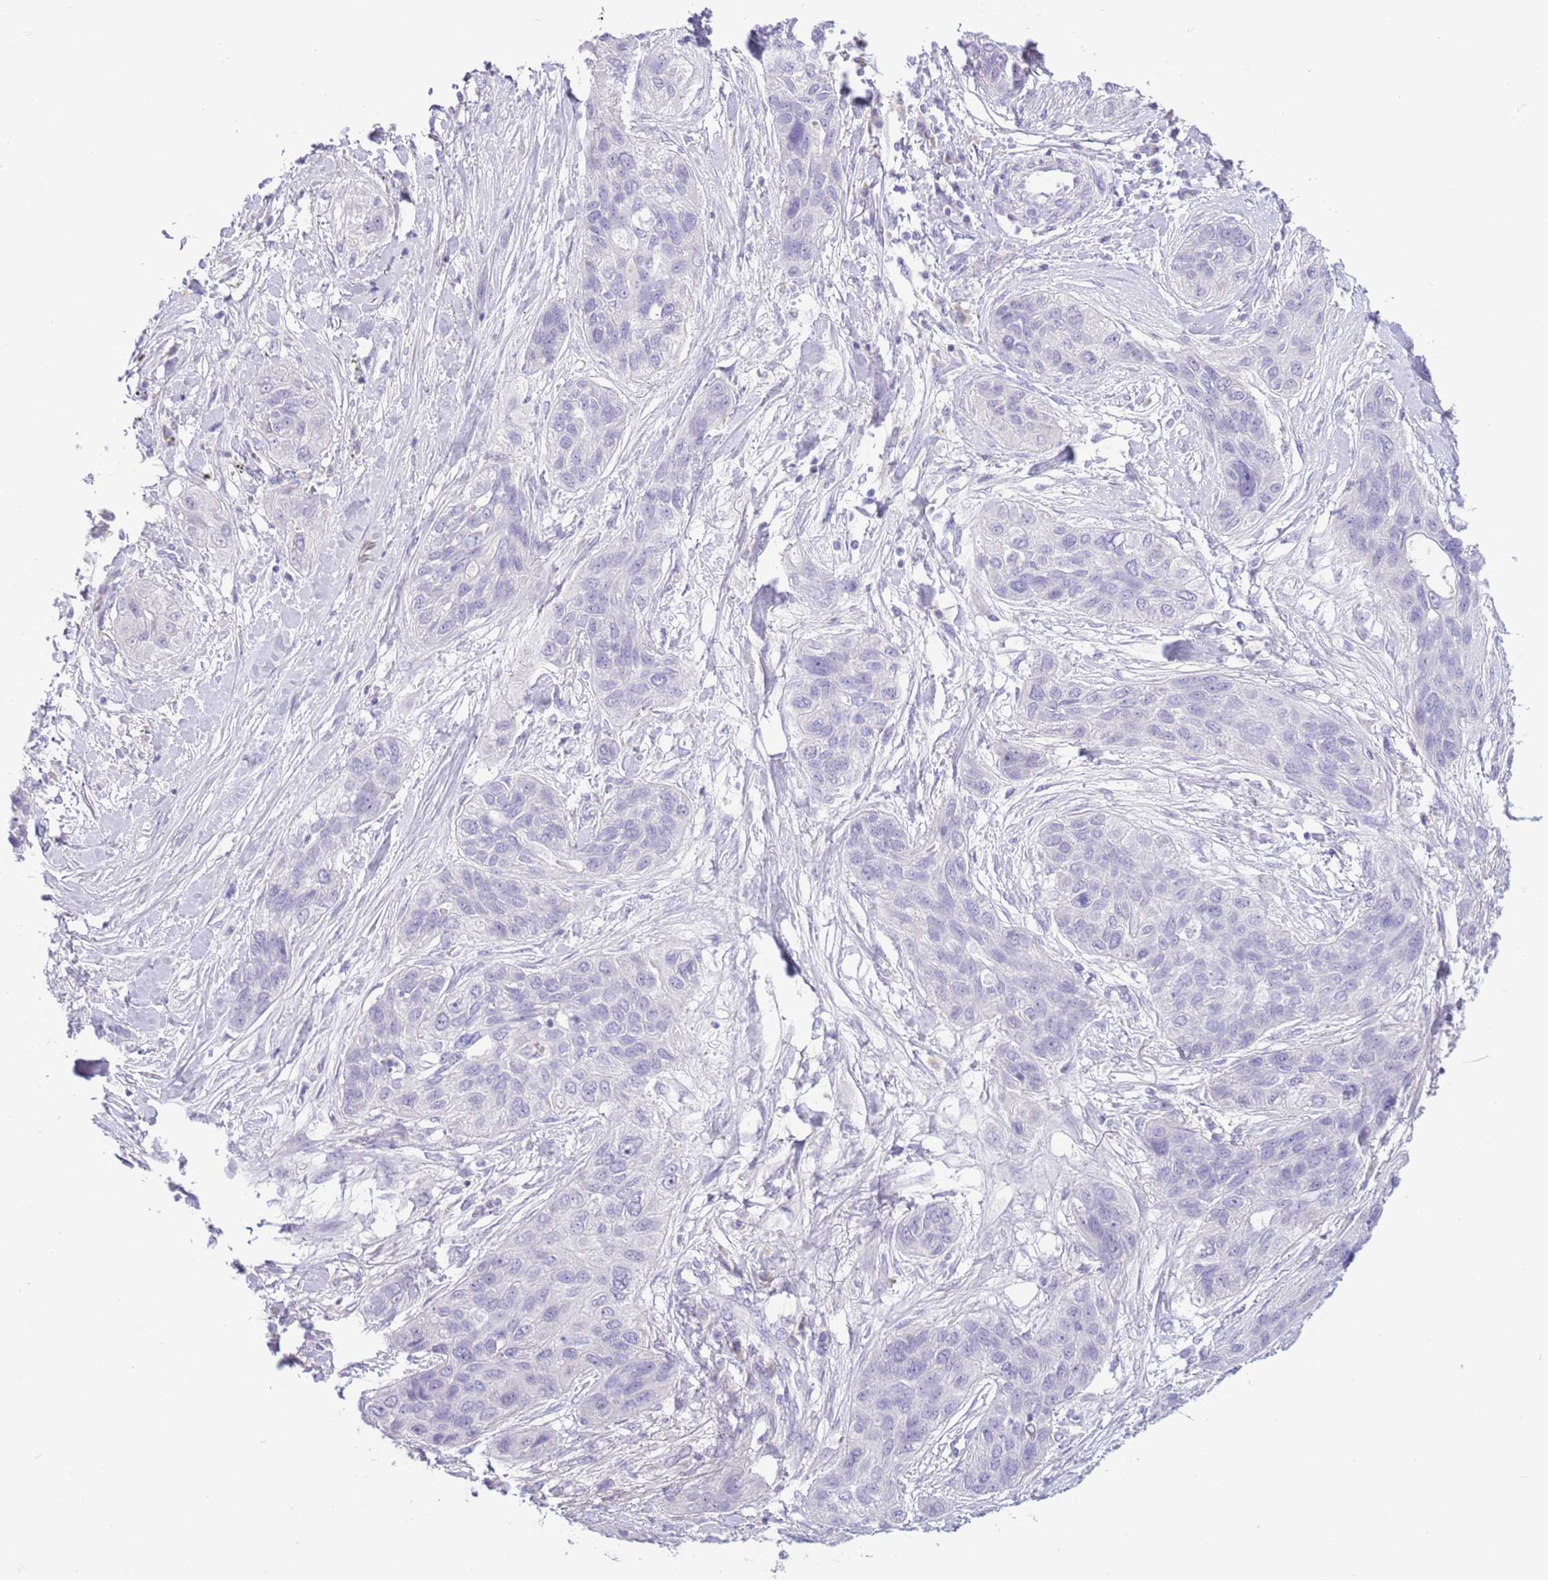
{"staining": {"intensity": "negative", "quantity": "none", "location": "none"}, "tissue": "lung cancer", "cell_type": "Tumor cells", "image_type": "cancer", "snomed": [{"axis": "morphology", "description": "Squamous cell carcinoma, NOS"}, {"axis": "topography", "description": "Lung"}], "caption": "Tumor cells show no significant positivity in lung cancer (squamous cell carcinoma).", "gene": "TOX2", "patient": {"sex": "female", "age": 70}}